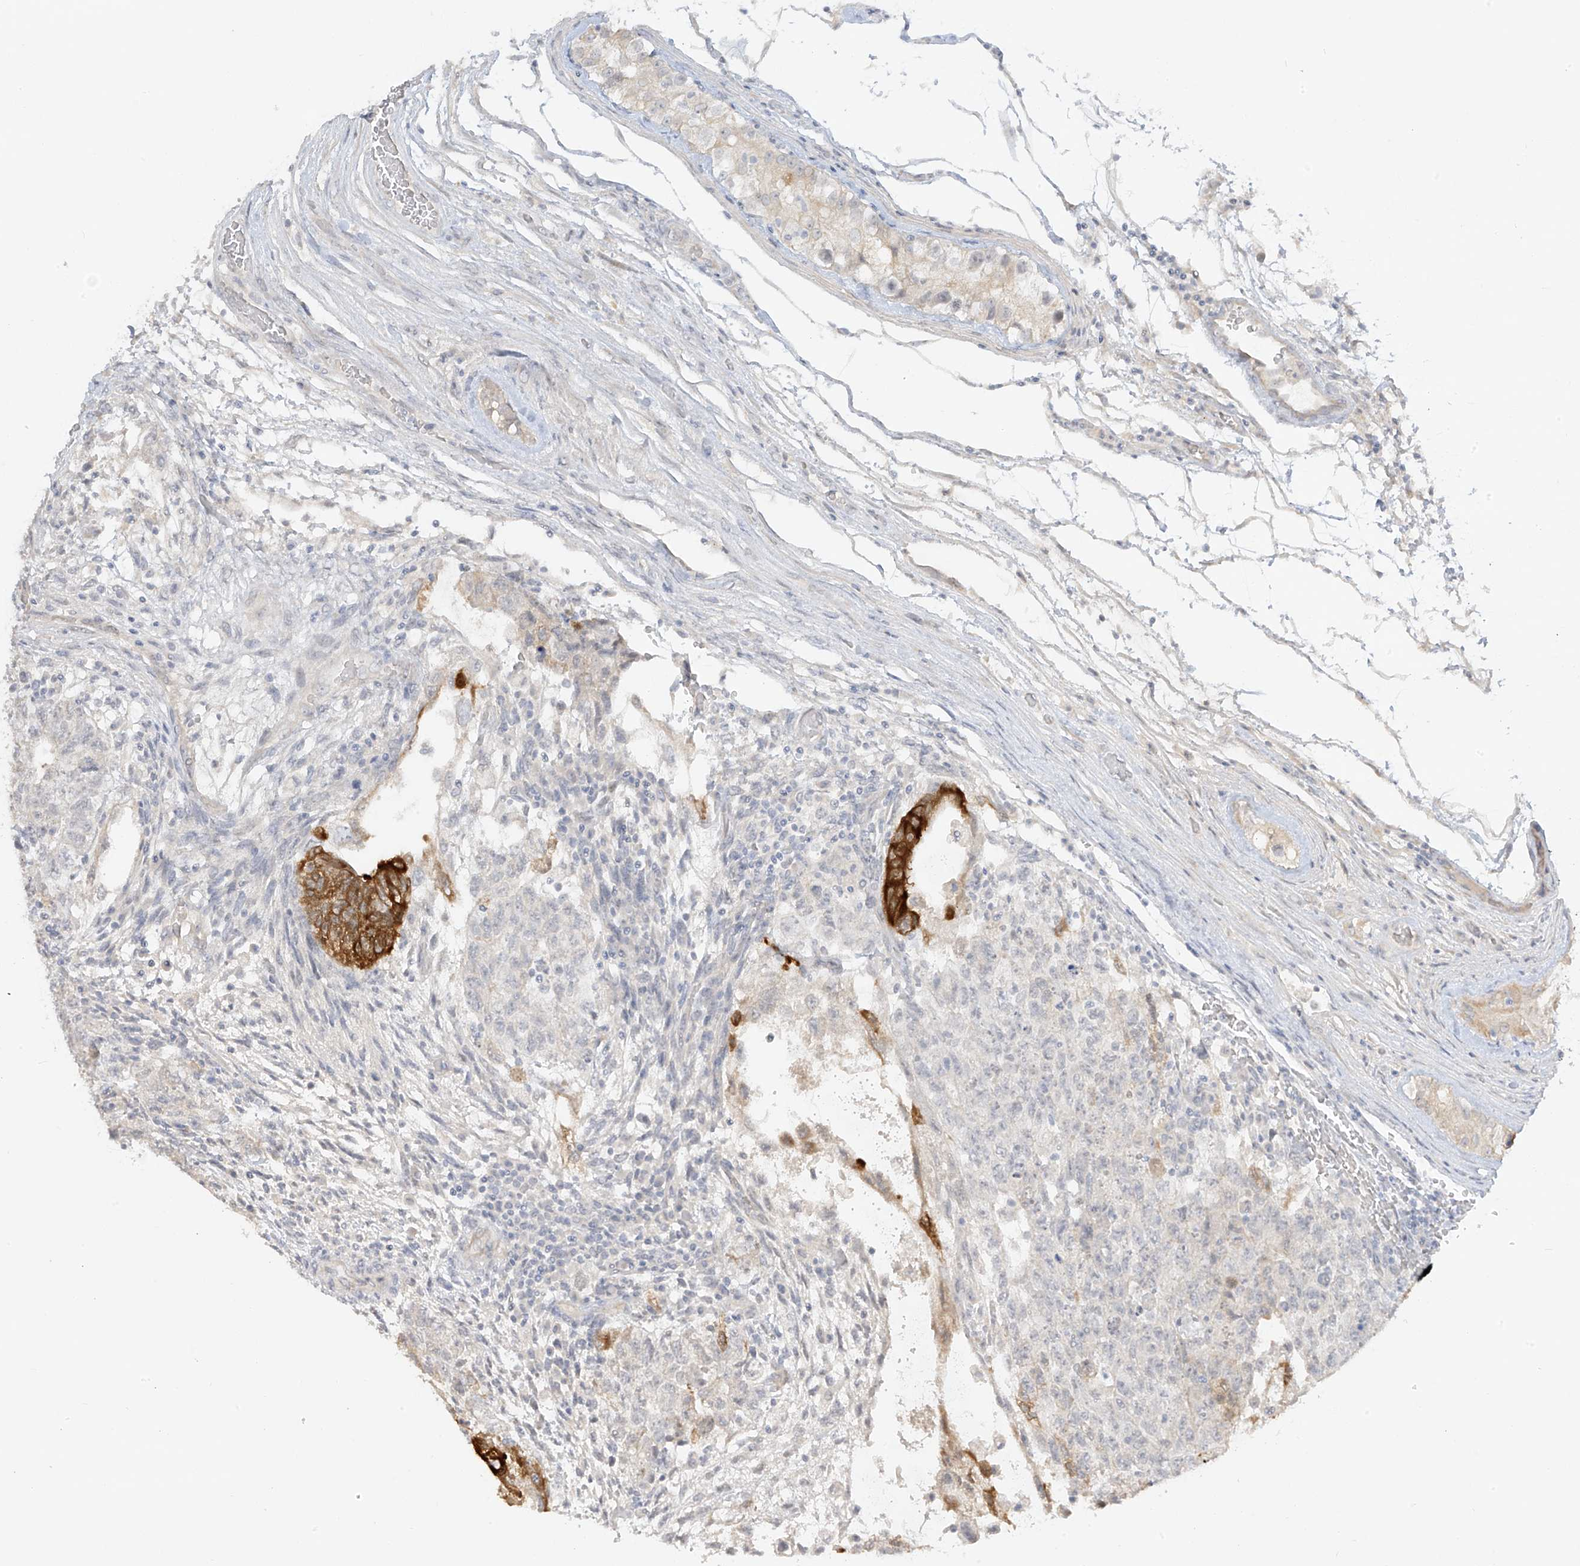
{"staining": {"intensity": "strong", "quantity": "25%-75%", "location": "cytoplasmic/membranous"}, "tissue": "testis cancer", "cell_type": "Tumor cells", "image_type": "cancer", "snomed": [{"axis": "morphology", "description": "Normal tissue, NOS"}, {"axis": "morphology", "description": "Carcinoma, Embryonal, NOS"}, {"axis": "topography", "description": "Testis"}], "caption": "The photomicrograph exhibits immunohistochemical staining of embryonal carcinoma (testis). There is strong cytoplasmic/membranous expression is present in about 25%-75% of tumor cells.", "gene": "DCDC2", "patient": {"sex": "male", "age": 36}}